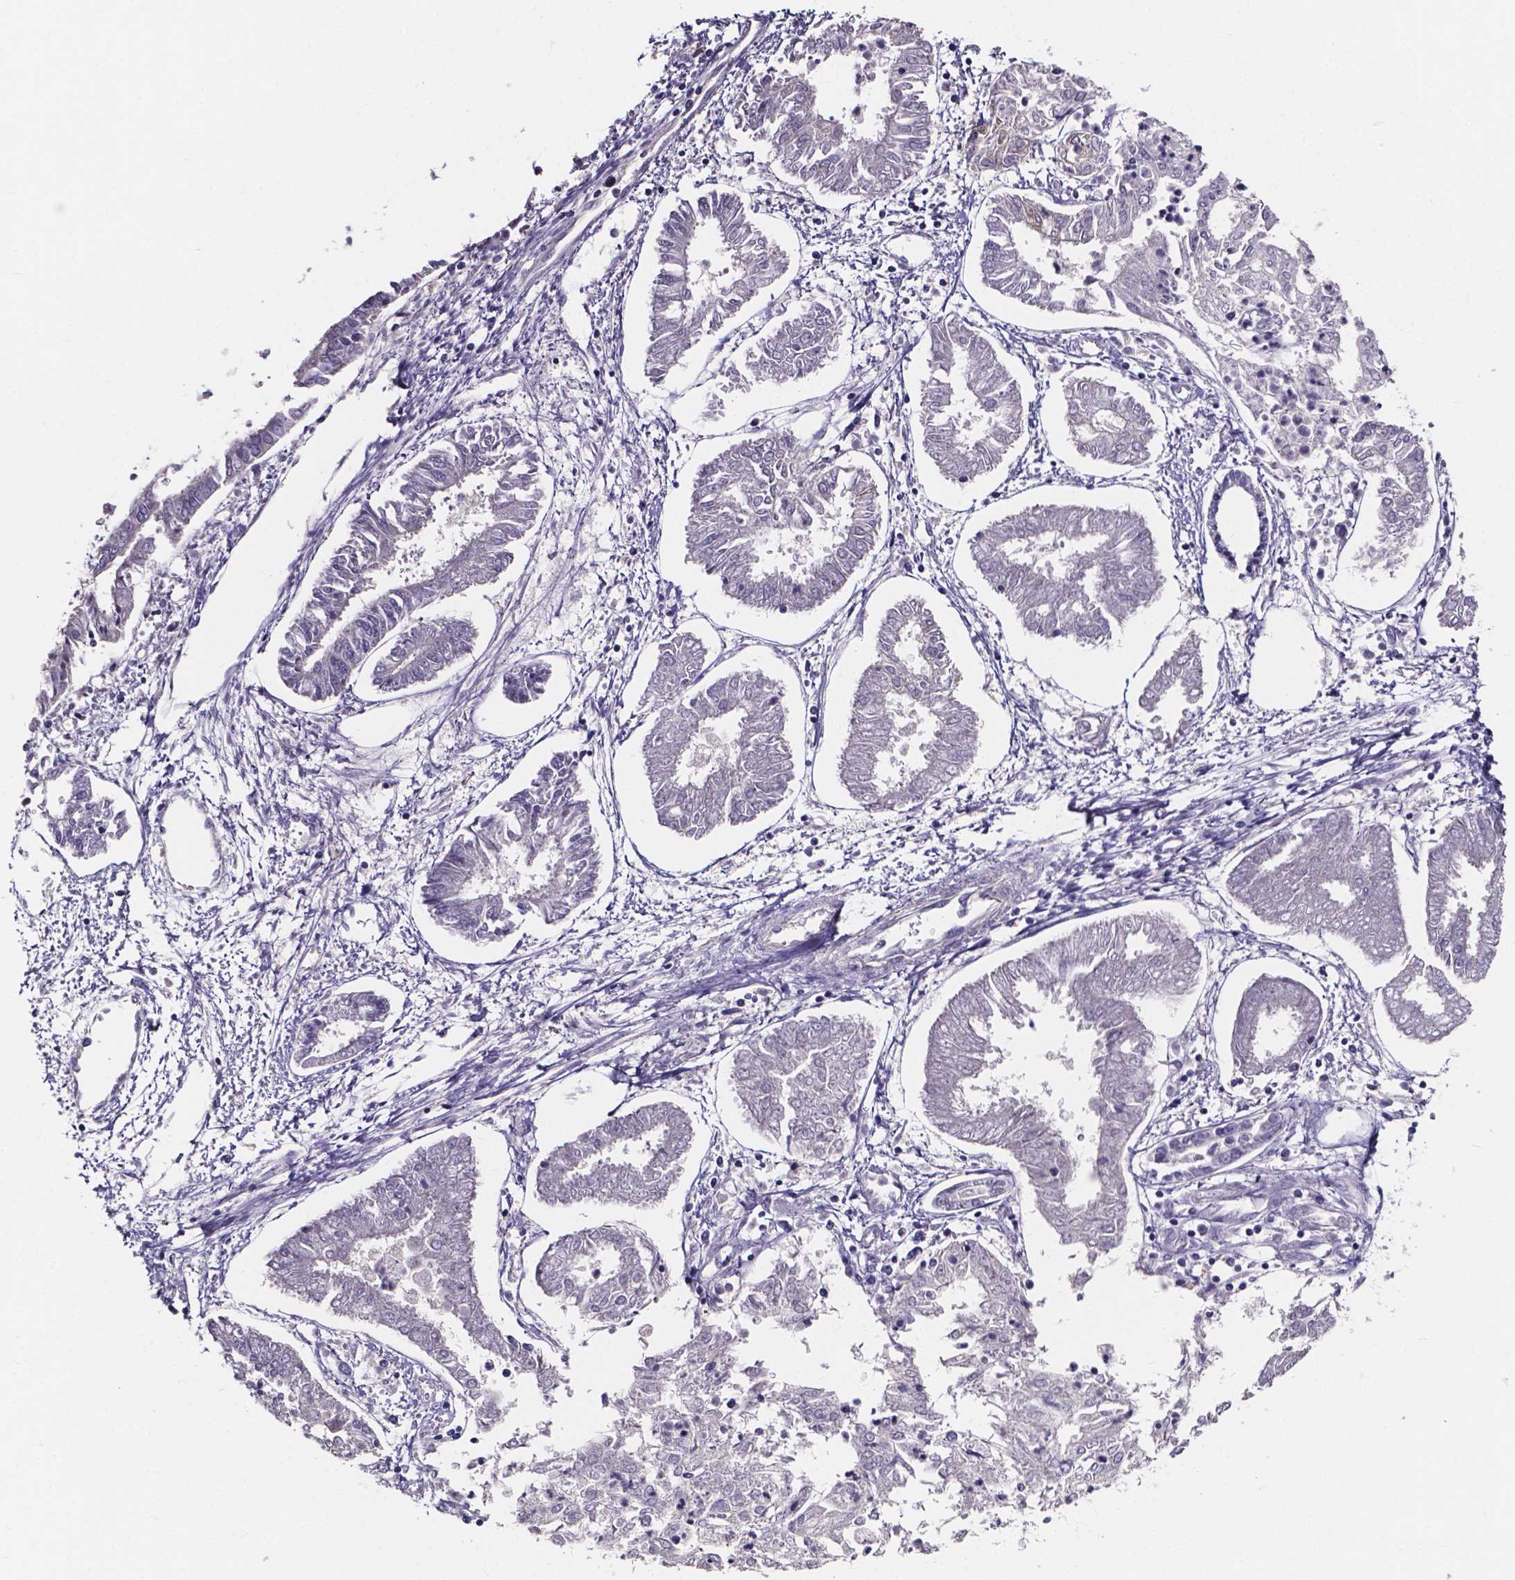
{"staining": {"intensity": "negative", "quantity": "none", "location": "none"}, "tissue": "endometrial cancer", "cell_type": "Tumor cells", "image_type": "cancer", "snomed": [{"axis": "morphology", "description": "Adenocarcinoma, NOS"}, {"axis": "topography", "description": "Endometrium"}], "caption": "Tumor cells are negative for protein expression in human endometrial cancer (adenocarcinoma).", "gene": "SPOCD1", "patient": {"sex": "female", "age": 68}}